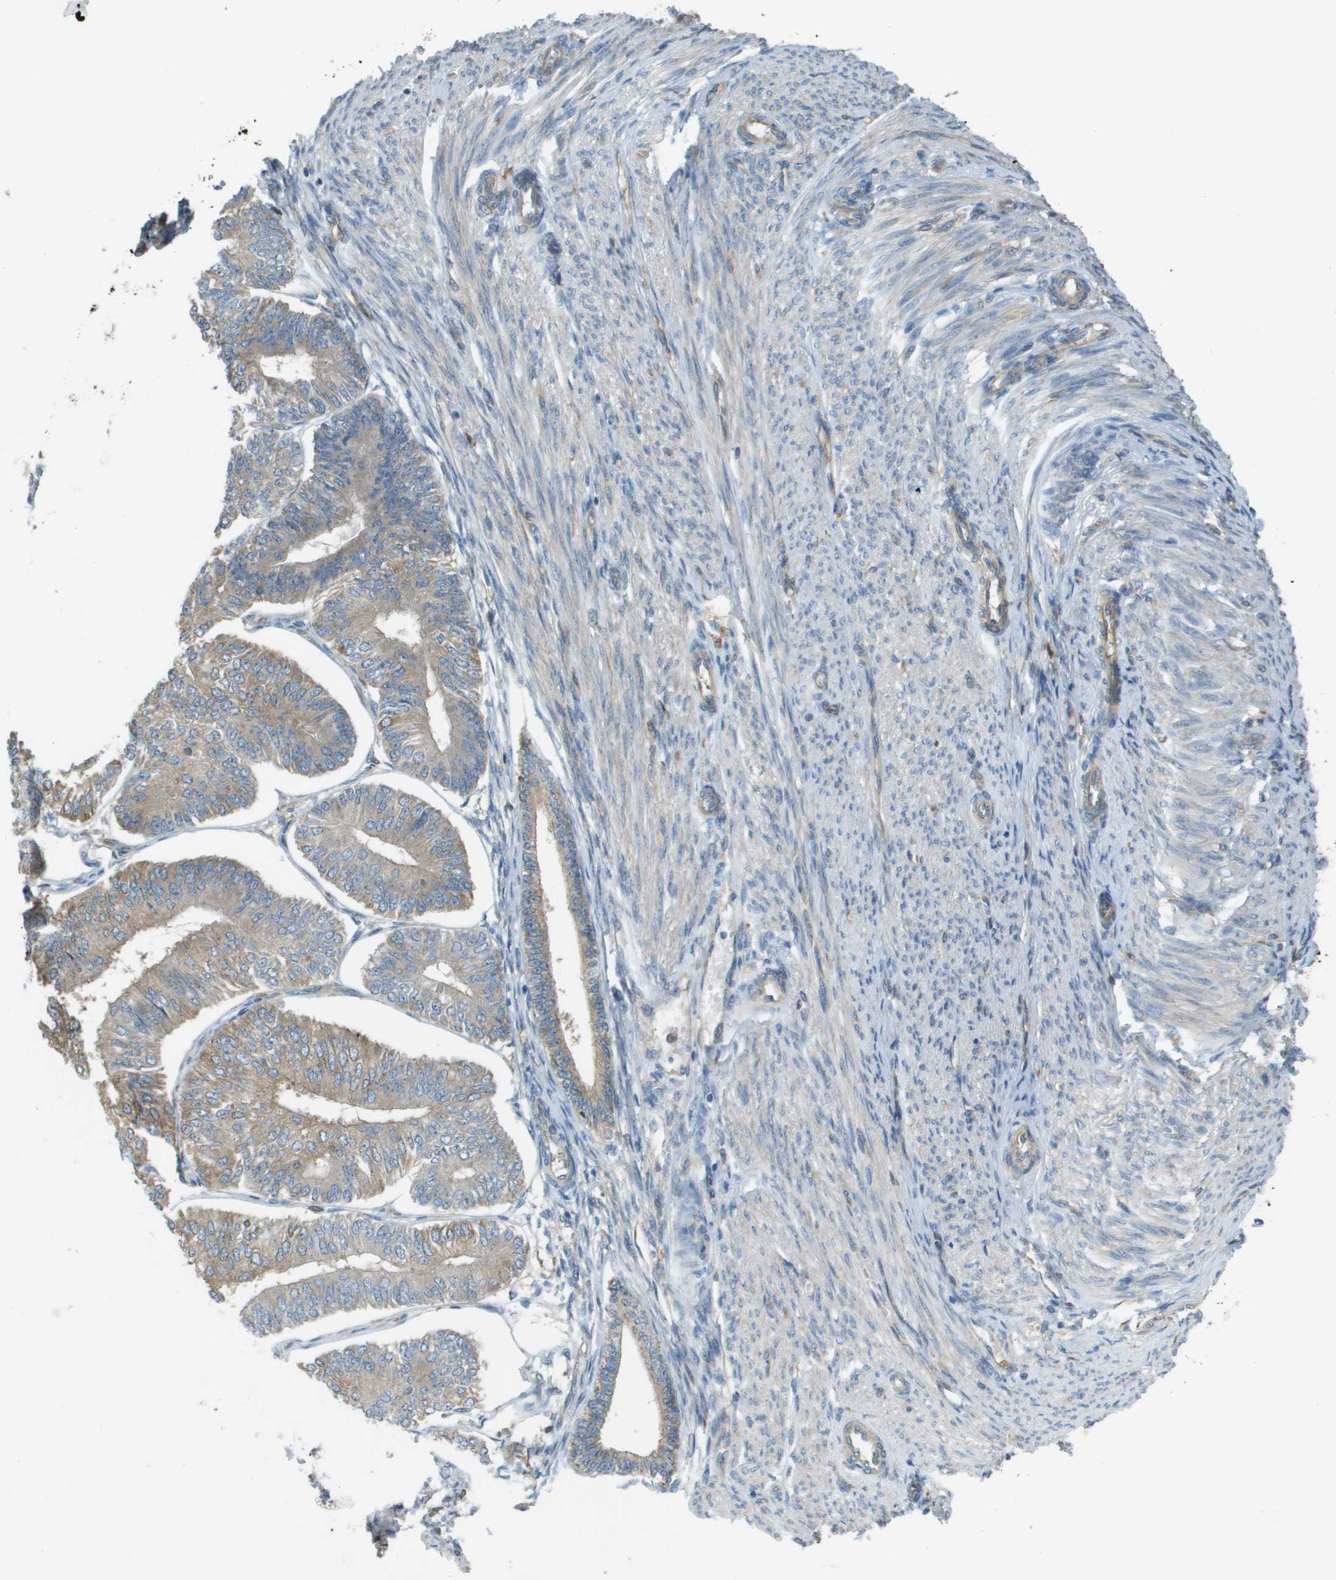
{"staining": {"intensity": "weak", "quantity": ">75%", "location": "cytoplasmic/membranous"}, "tissue": "endometrial cancer", "cell_type": "Tumor cells", "image_type": "cancer", "snomed": [{"axis": "morphology", "description": "Adenocarcinoma, NOS"}, {"axis": "topography", "description": "Endometrium"}], "caption": "This micrograph exhibits immunohistochemistry staining of human adenocarcinoma (endometrial), with low weak cytoplasmic/membranous positivity in about >75% of tumor cells.", "gene": "CORO1B", "patient": {"sex": "female", "age": 58}}